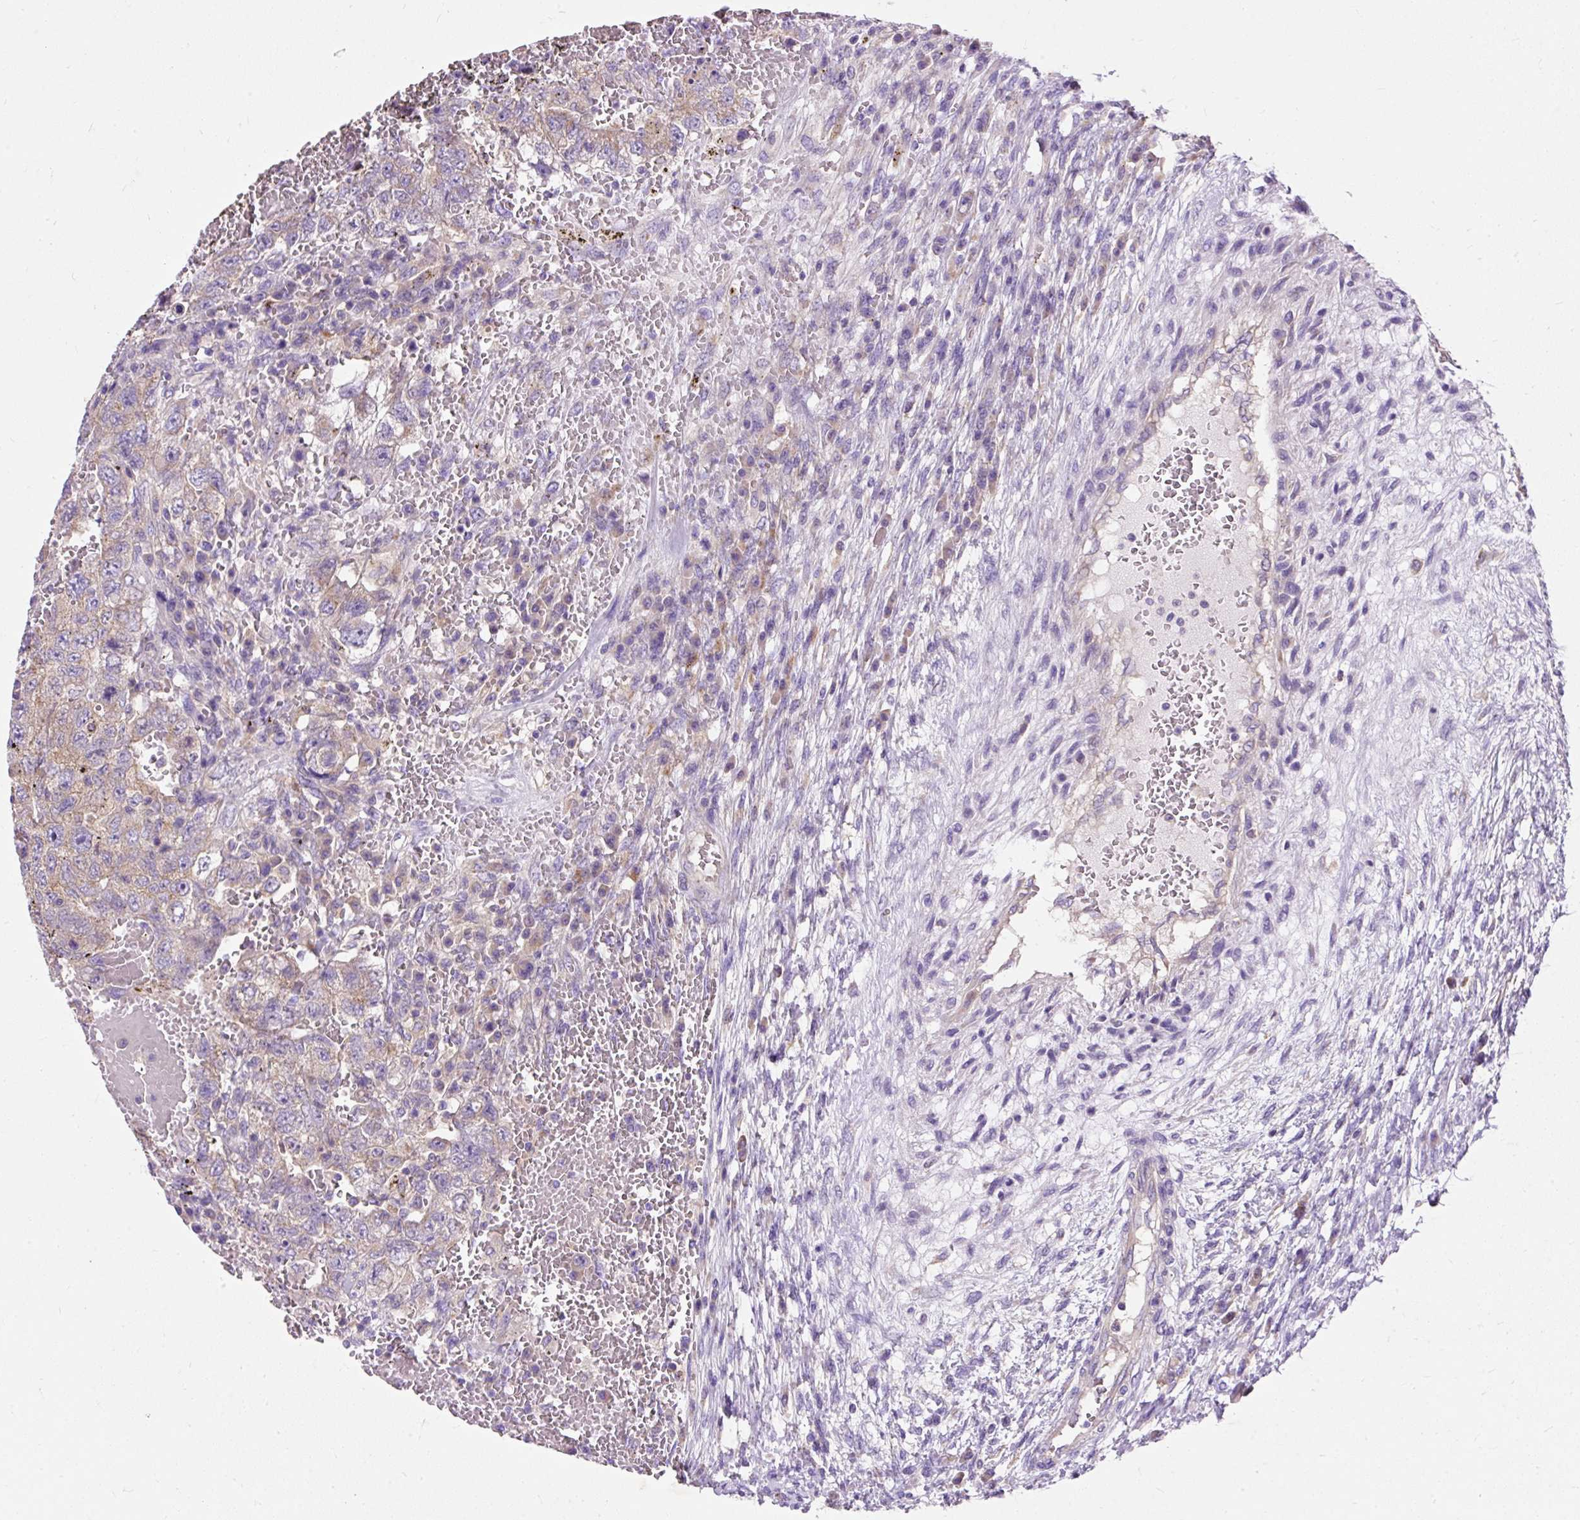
{"staining": {"intensity": "weak", "quantity": ">75%", "location": "cytoplasmic/membranous"}, "tissue": "testis cancer", "cell_type": "Tumor cells", "image_type": "cancer", "snomed": [{"axis": "morphology", "description": "Carcinoma, Embryonal, NOS"}, {"axis": "topography", "description": "Testis"}], "caption": "About >75% of tumor cells in testis cancer demonstrate weak cytoplasmic/membranous protein positivity as visualized by brown immunohistochemical staining.", "gene": "OR4K15", "patient": {"sex": "male", "age": 26}}